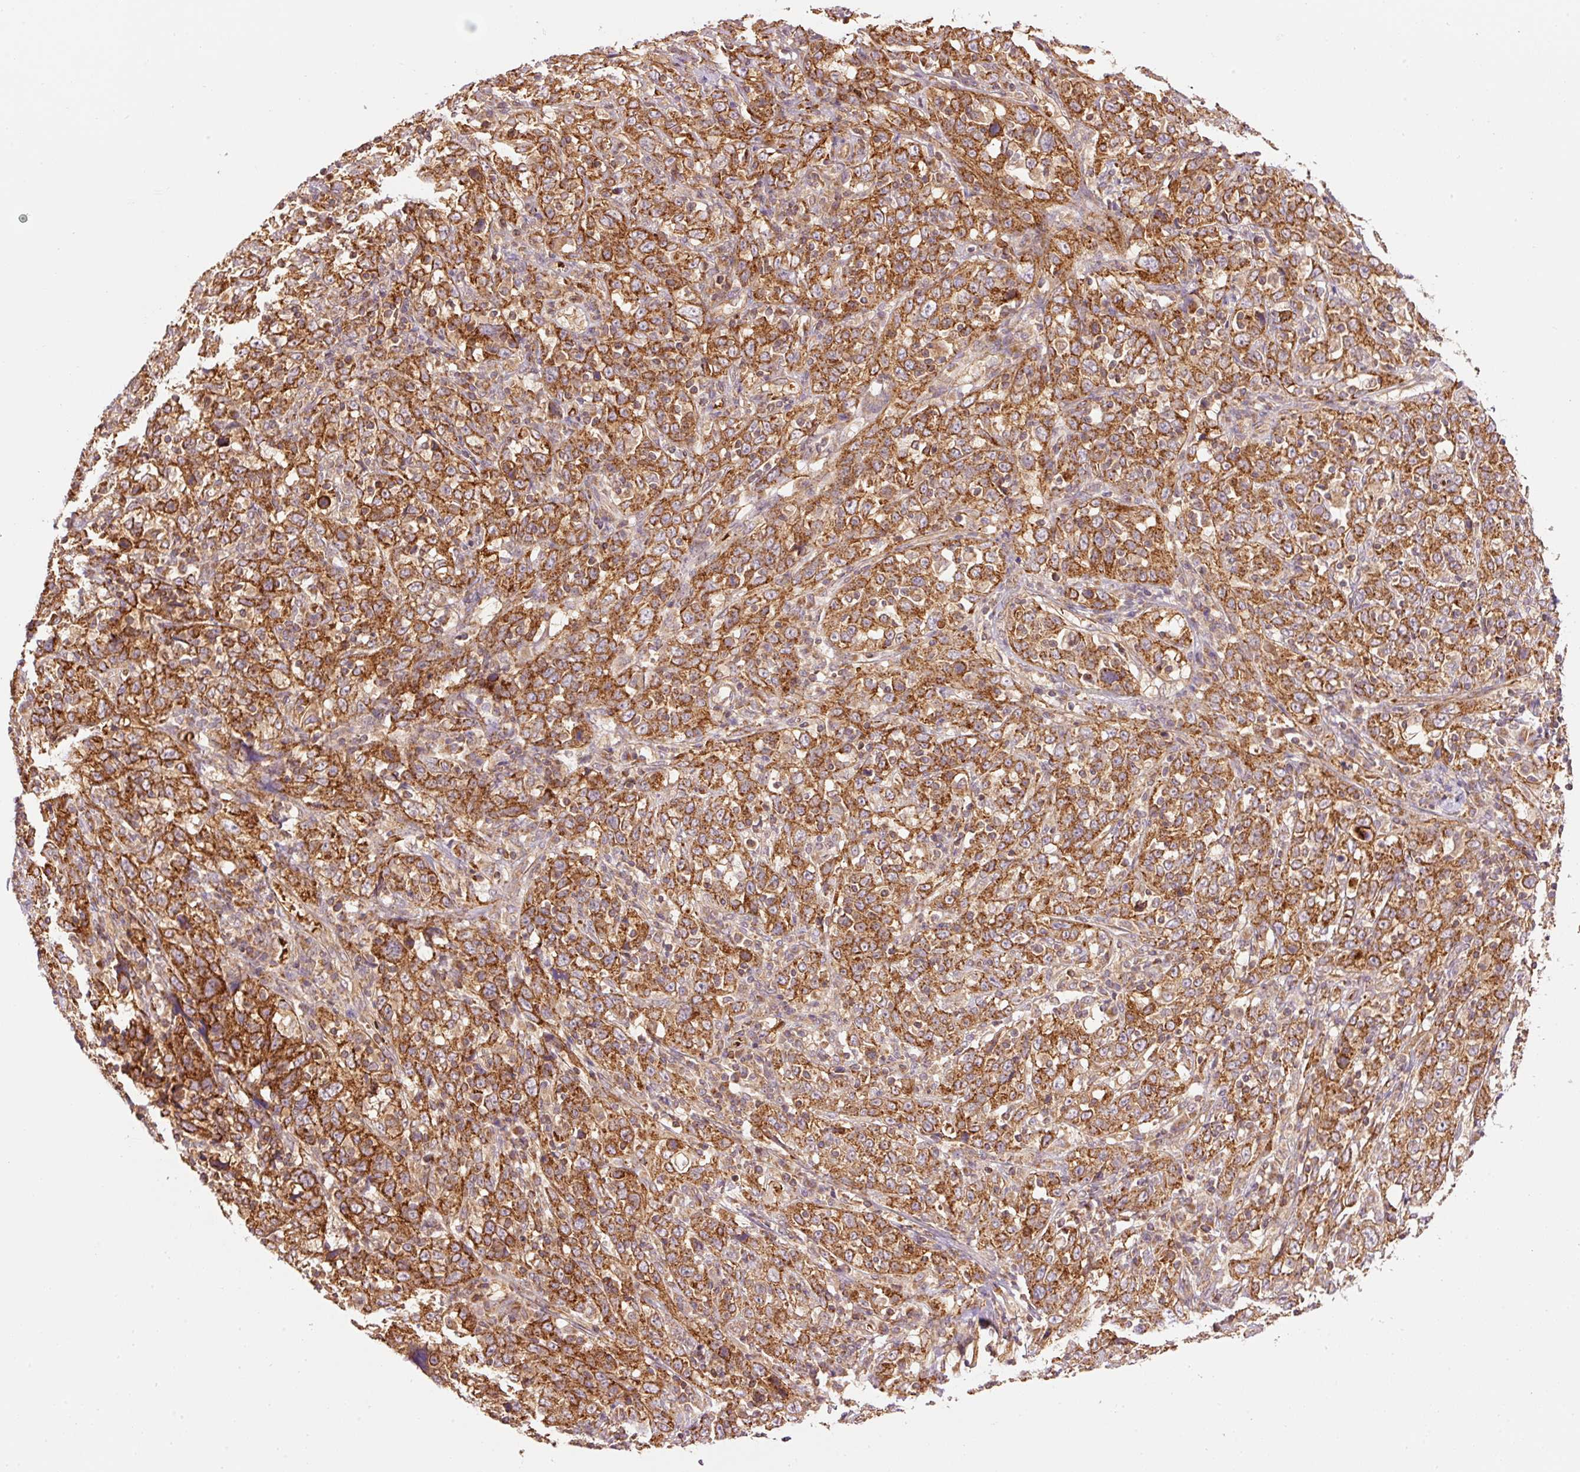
{"staining": {"intensity": "moderate", "quantity": ">75%", "location": "cytoplasmic/membranous"}, "tissue": "cervical cancer", "cell_type": "Tumor cells", "image_type": "cancer", "snomed": [{"axis": "morphology", "description": "Squamous cell carcinoma, NOS"}, {"axis": "topography", "description": "Cervix"}], "caption": "High-magnification brightfield microscopy of cervical cancer (squamous cell carcinoma) stained with DAB (3,3'-diaminobenzidine) (brown) and counterstained with hematoxylin (blue). tumor cells exhibit moderate cytoplasmic/membranous staining is present in approximately>75% of cells. (Stains: DAB in brown, nuclei in blue, Microscopy: brightfield microscopy at high magnification).", "gene": "ADCY4", "patient": {"sex": "female", "age": 46}}